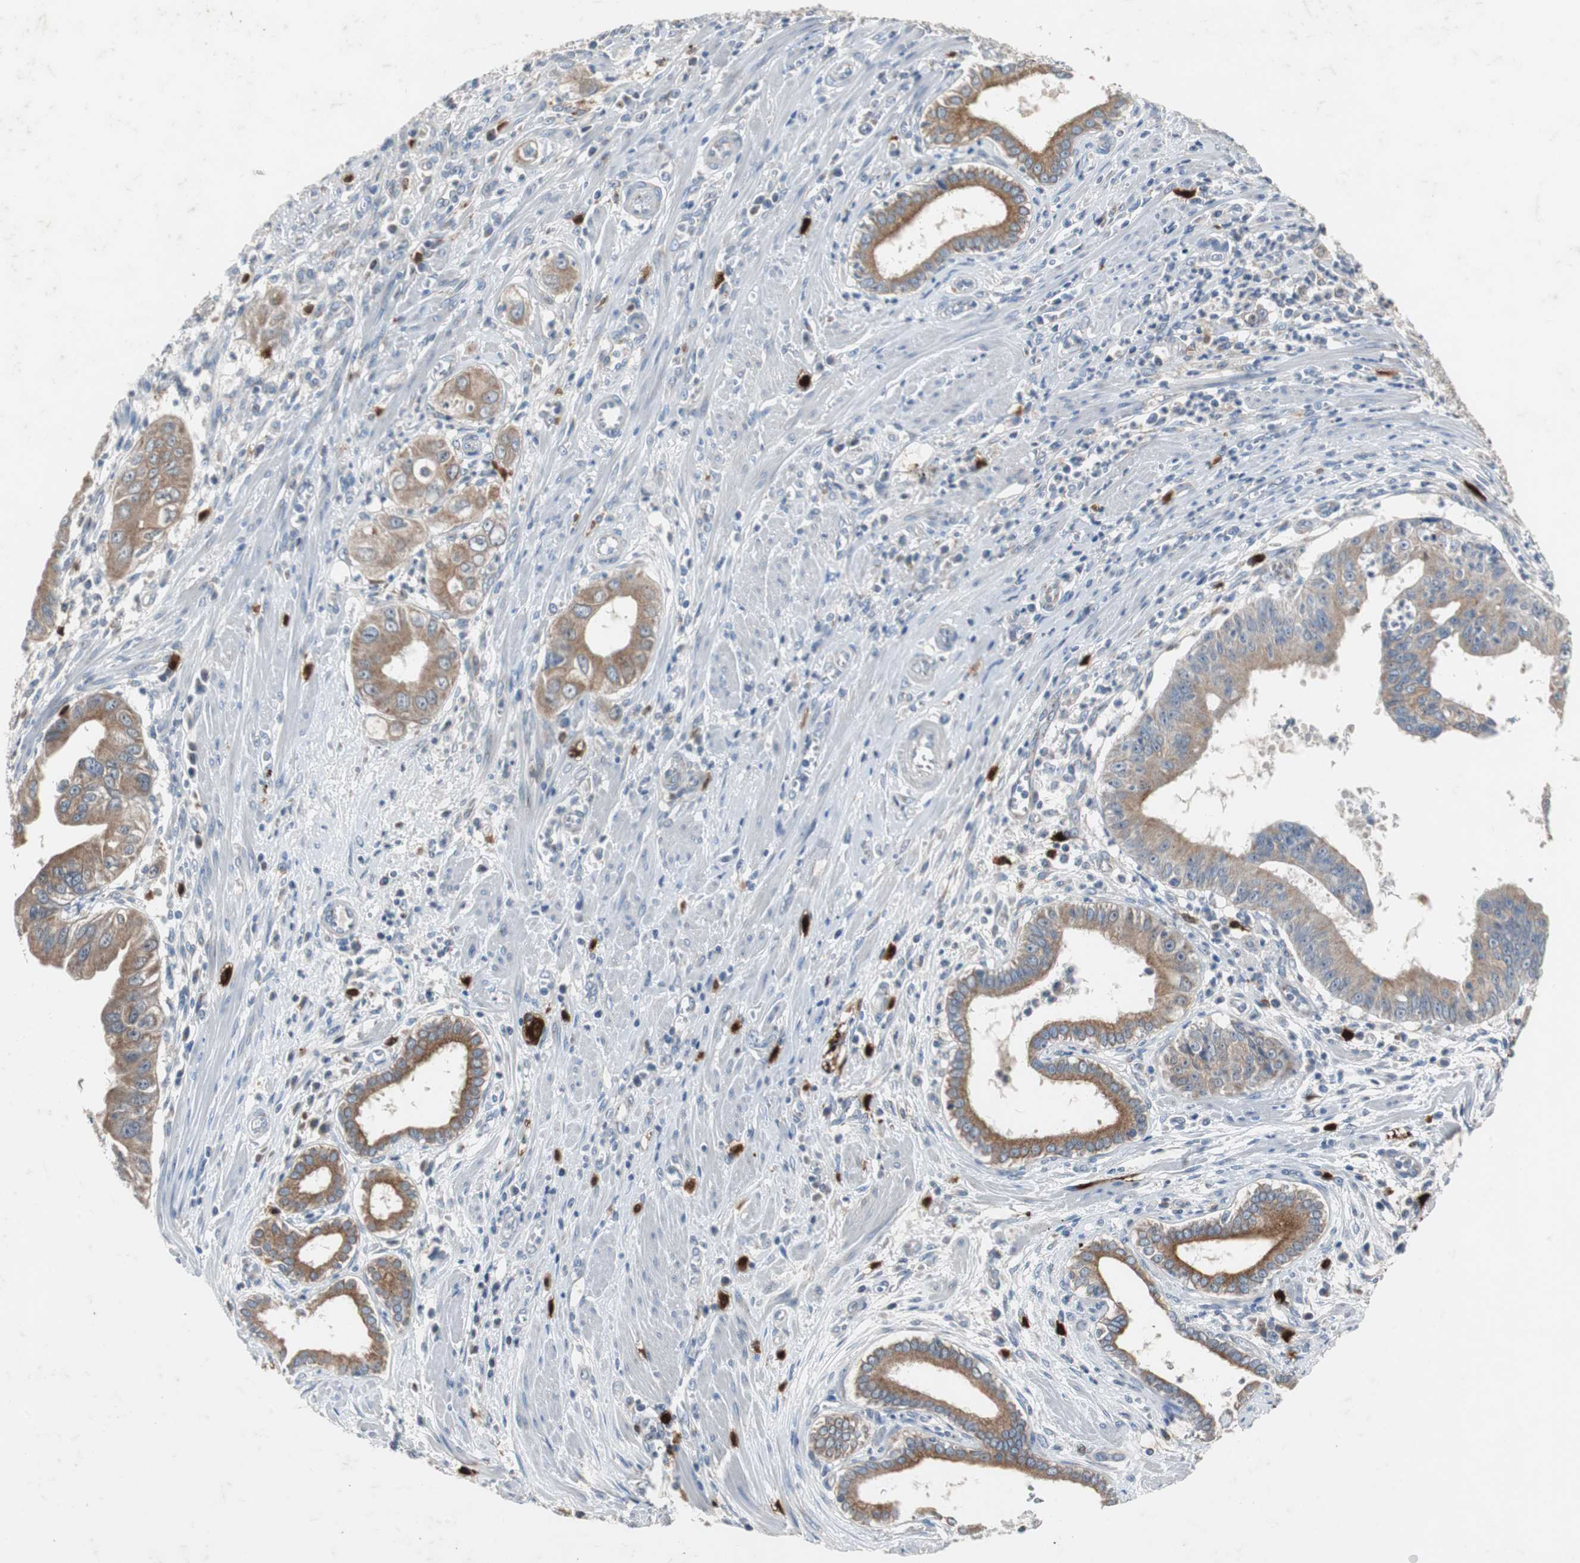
{"staining": {"intensity": "moderate", "quantity": ">75%", "location": "cytoplasmic/membranous"}, "tissue": "pancreatic cancer", "cell_type": "Tumor cells", "image_type": "cancer", "snomed": [{"axis": "morphology", "description": "Normal tissue, NOS"}, {"axis": "topography", "description": "Lymph node"}], "caption": "A micrograph of human pancreatic cancer stained for a protein demonstrates moderate cytoplasmic/membranous brown staining in tumor cells.", "gene": "CALB2", "patient": {"sex": "male", "age": 50}}